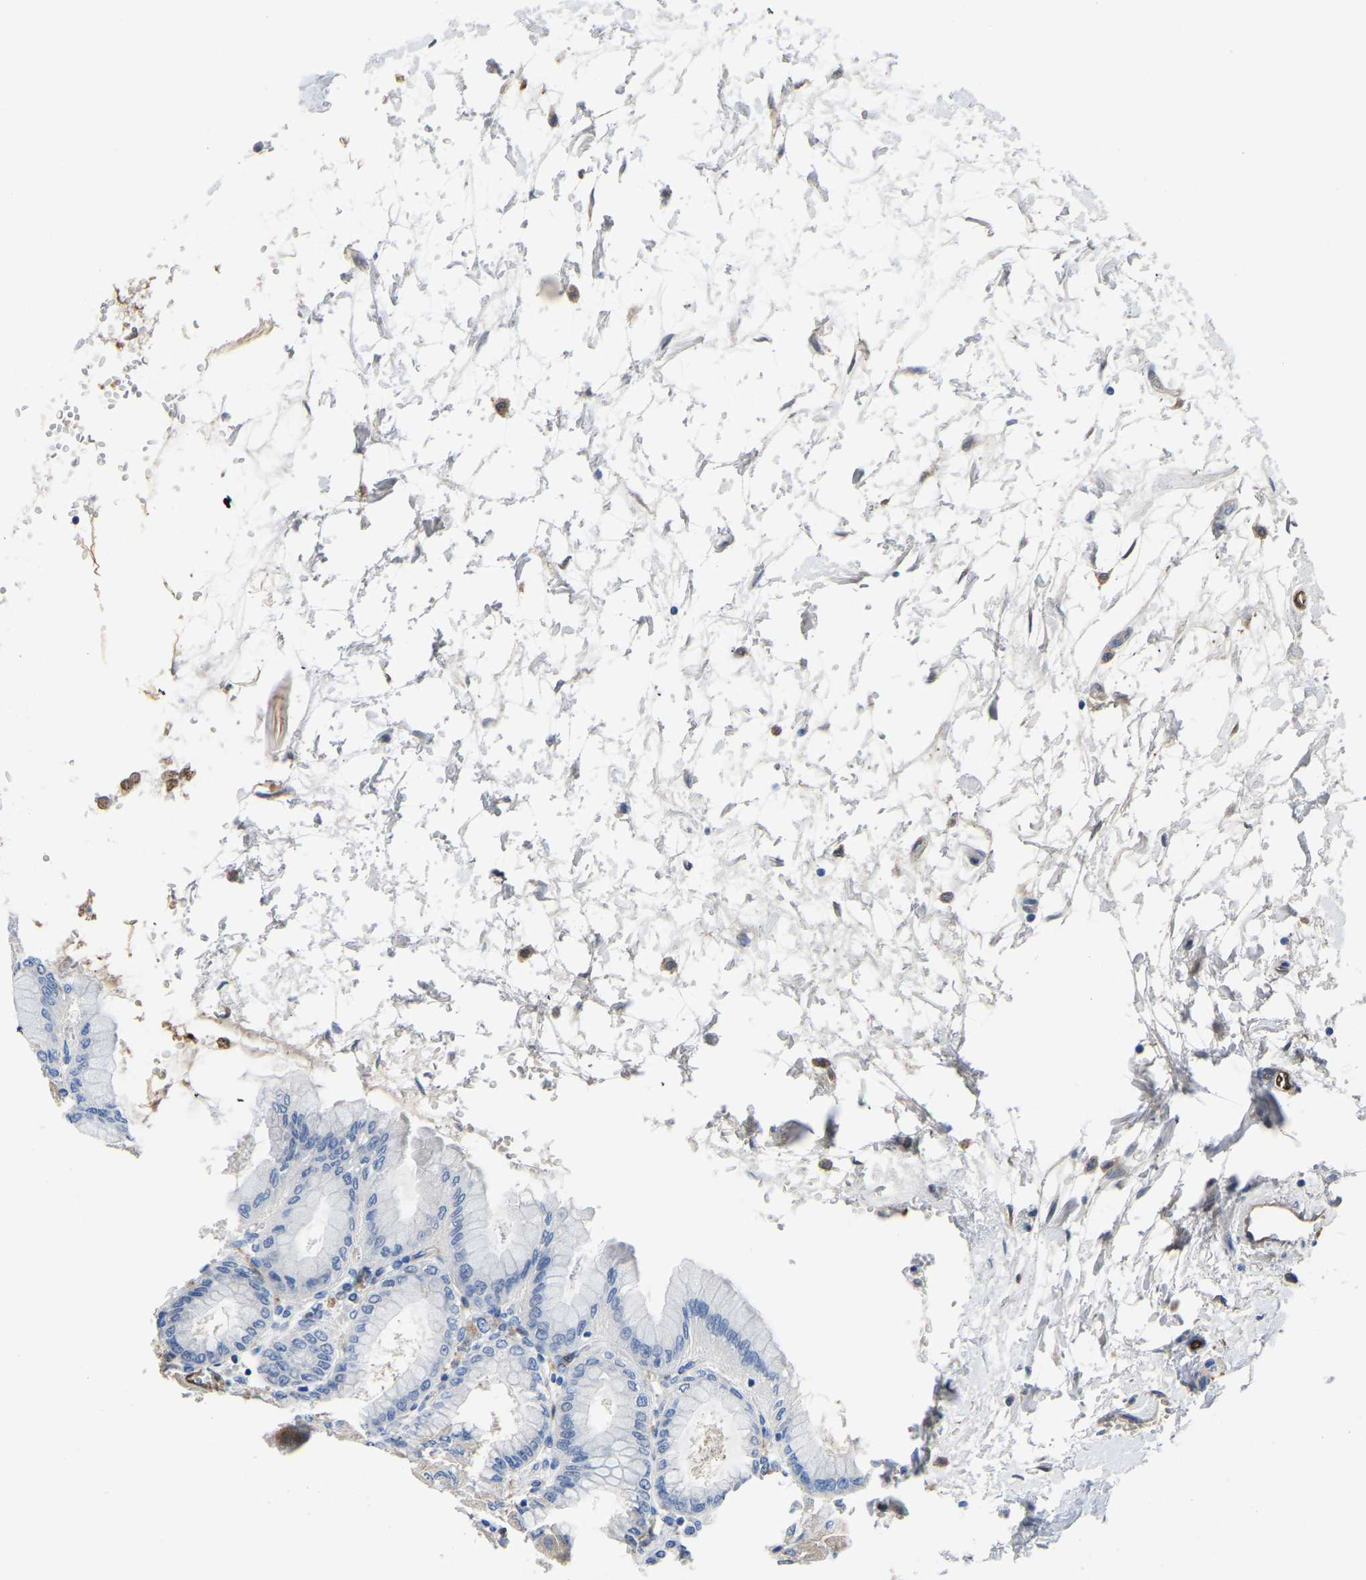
{"staining": {"intensity": "negative", "quantity": "none", "location": "none"}, "tissue": "stomach", "cell_type": "Glandular cells", "image_type": "normal", "snomed": [{"axis": "morphology", "description": "Normal tissue, NOS"}, {"axis": "topography", "description": "Stomach, upper"}], "caption": "Immunohistochemical staining of unremarkable human stomach displays no significant positivity in glandular cells.", "gene": "ATG2B", "patient": {"sex": "female", "age": 56}}